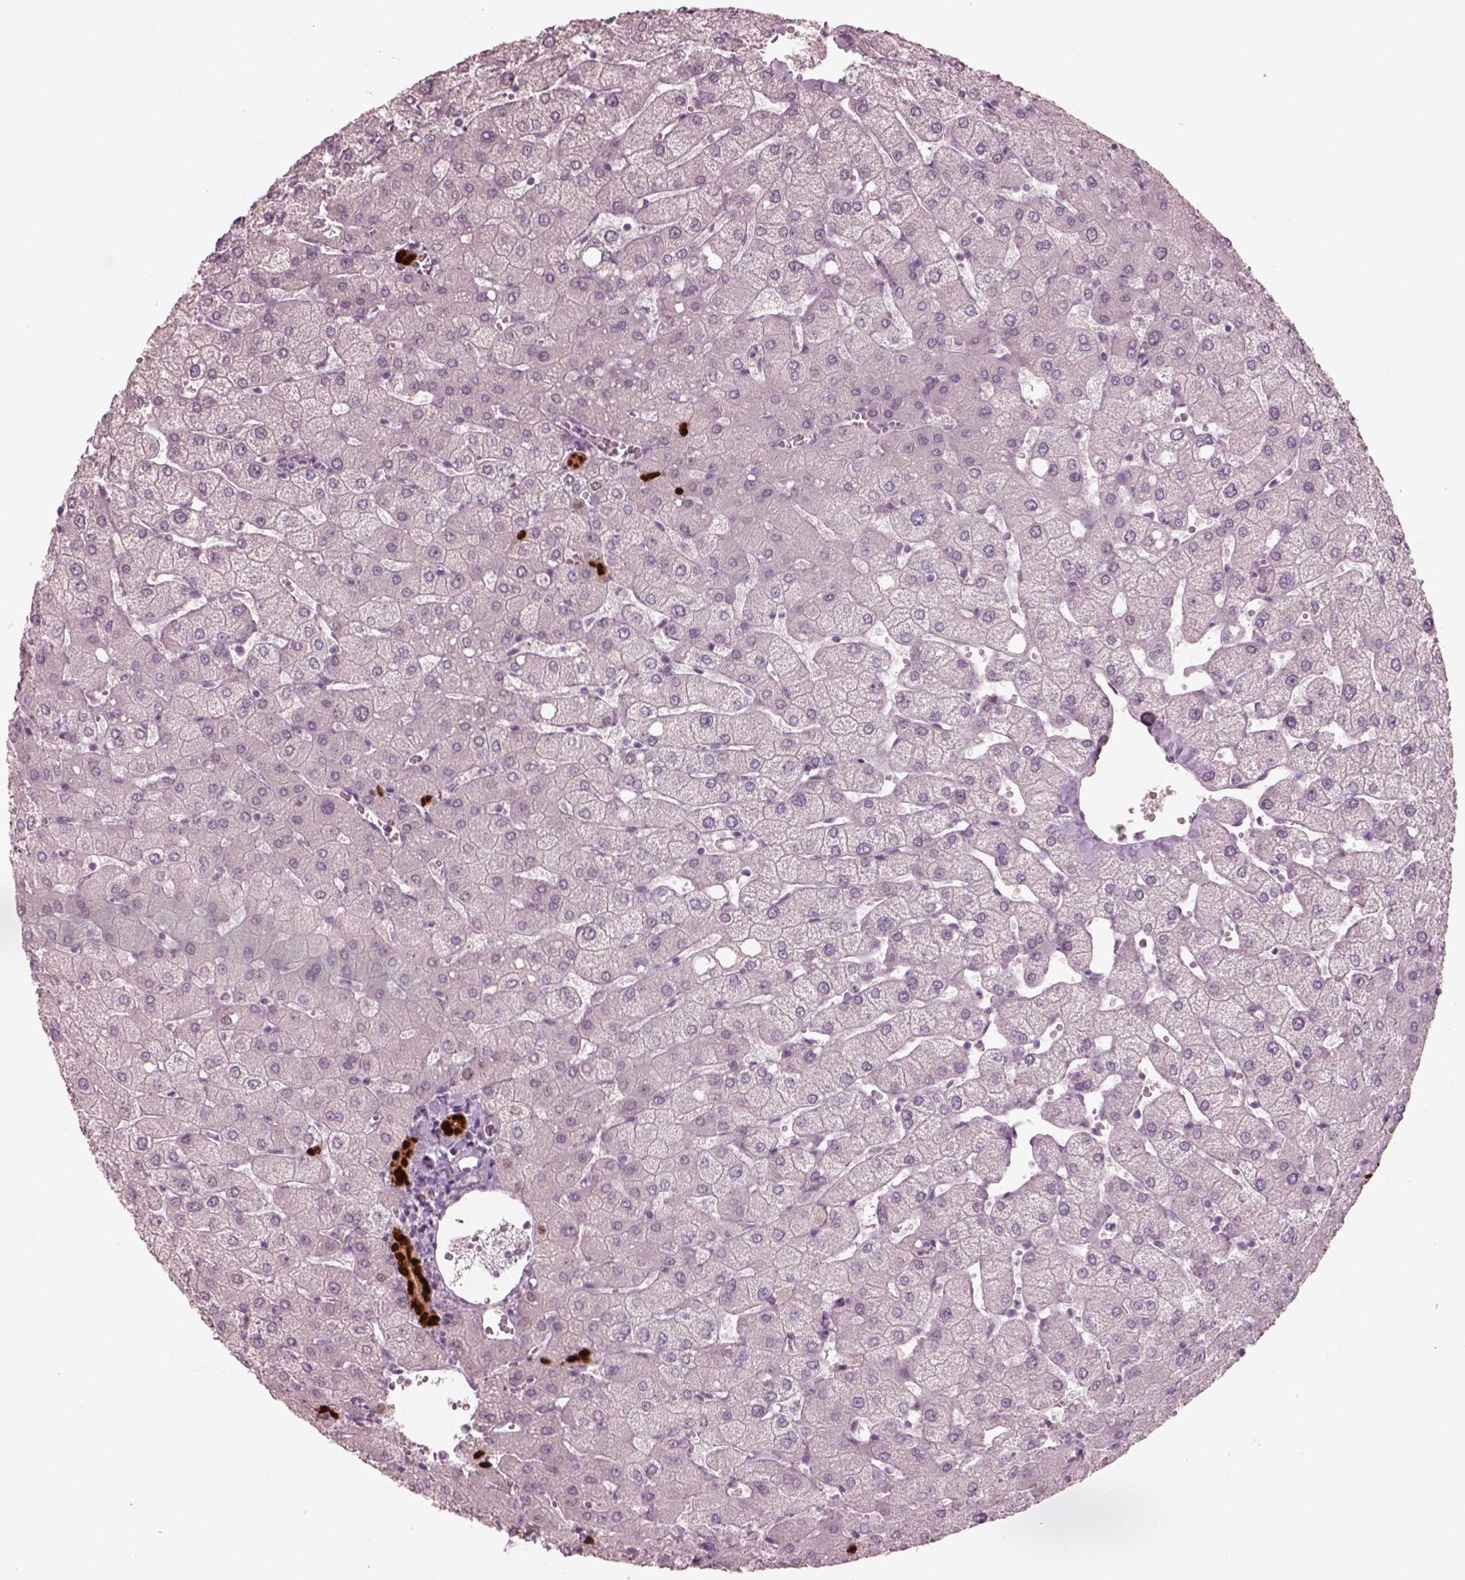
{"staining": {"intensity": "strong", "quantity": ">75%", "location": "nuclear"}, "tissue": "liver", "cell_type": "Cholangiocytes", "image_type": "normal", "snomed": [{"axis": "morphology", "description": "Normal tissue, NOS"}, {"axis": "topography", "description": "Liver"}], "caption": "Normal liver displays strong nuclear staining in approximately >75% of cholangiocytes, visualized by immunohistochemistry.", "gene": "SOX9", "patient": {"sex": "female", "age": 54}}